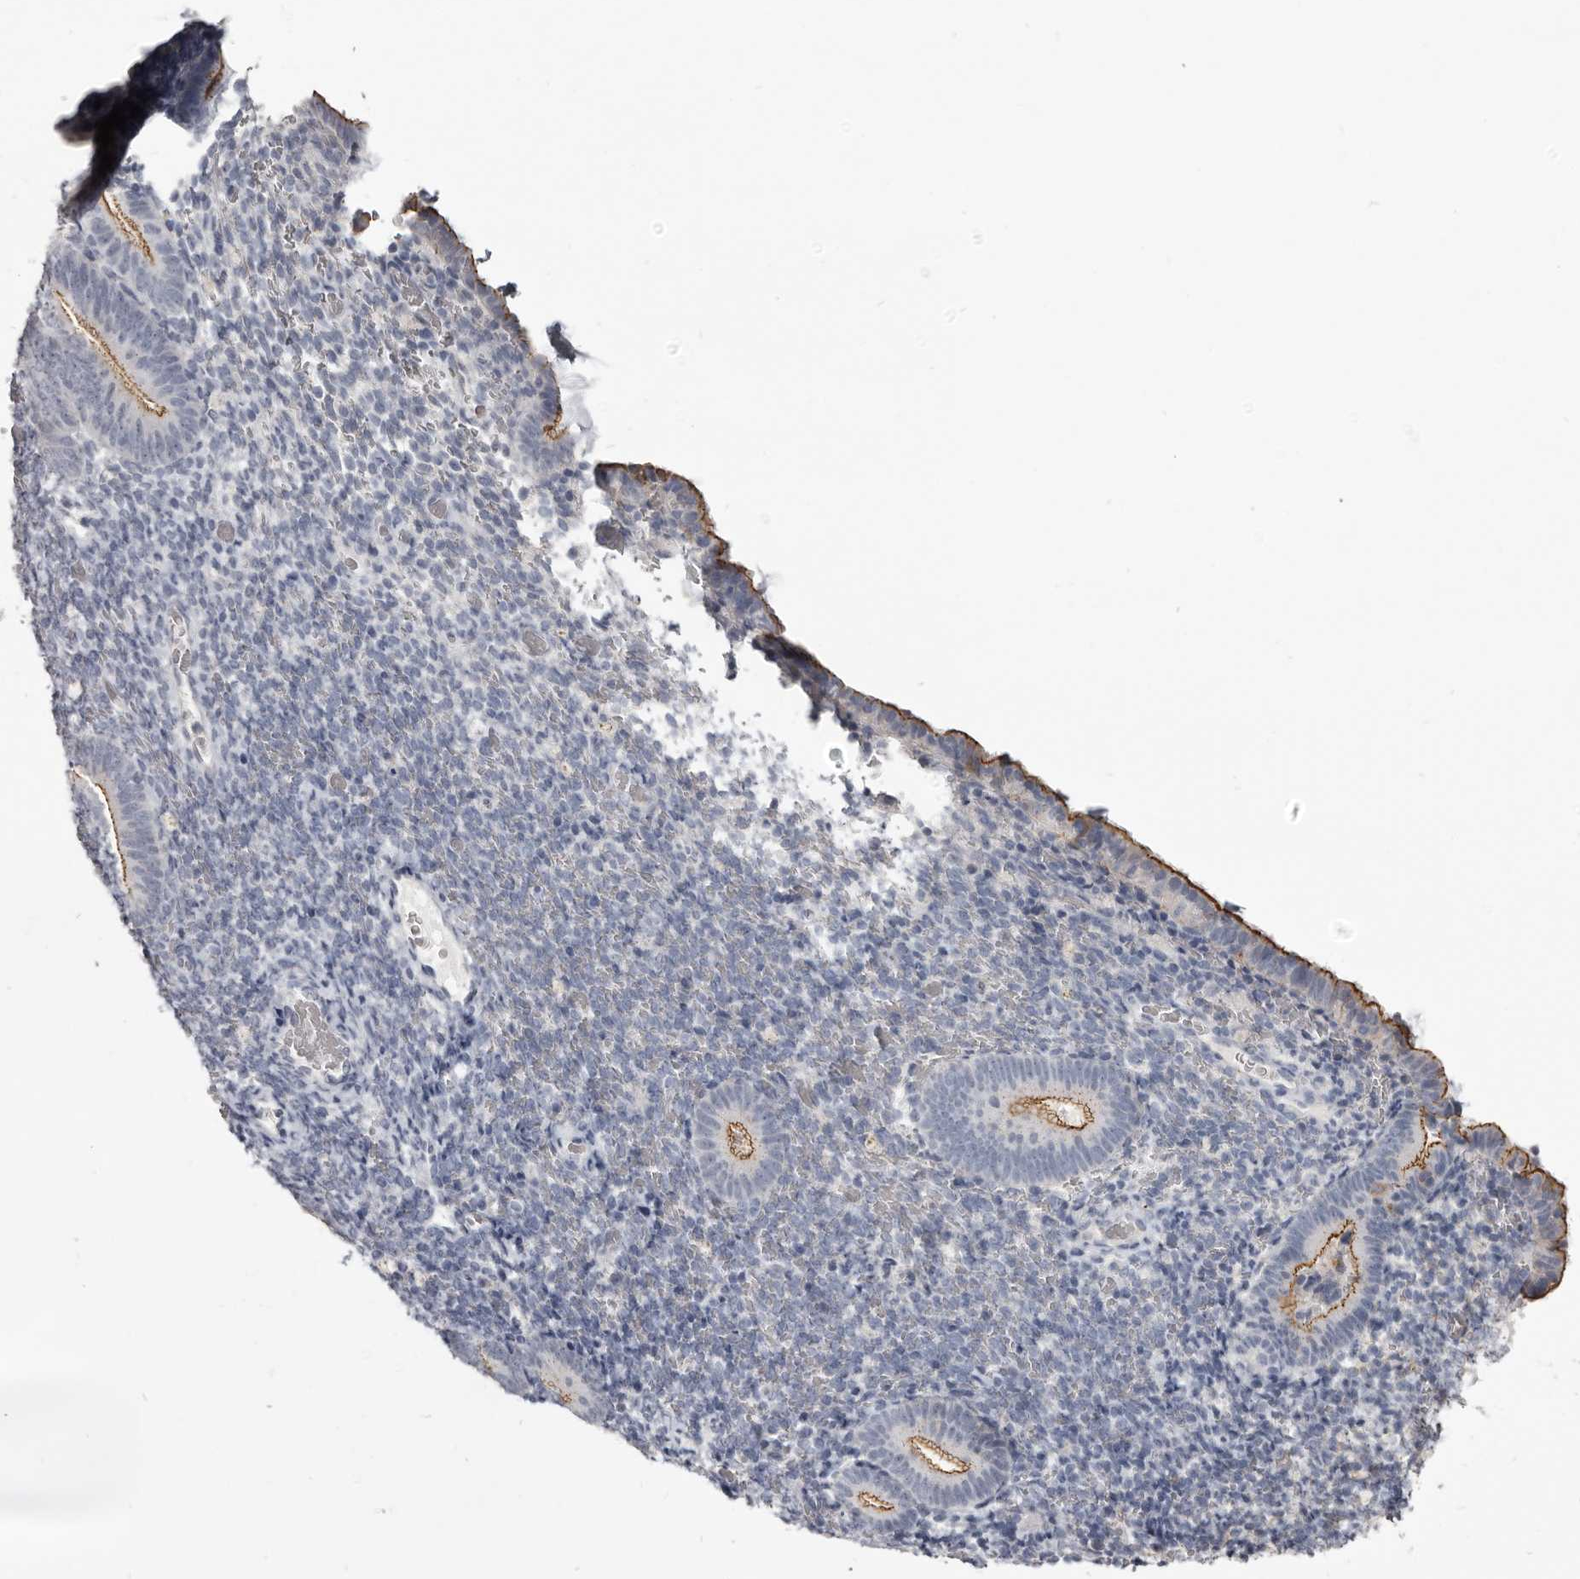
{"staining": {"intensity": "negative", "quantity": "none", "location": "none"}, "tissue": "endometrium", "cell_type": "Cells in endometrial stroma", "image_type": "normal", "snomed": [{"axis": "morphology", "description": "Normal tissue, NOS"}, {"axis": "topography", "description": "Endometrium"}], "caption": "IHC photomicrograph of unremarkable human endometrium stained for a protein (brown), which displays no staining in cells in endometrial stroma. (DAB (3,3'-diaminobenzidine) immunohistochemistry (IHC) visualized using brightfield microscopy, high magnification).", "gene": "CGN", "patient": {"sex": "female", "age": 51}}